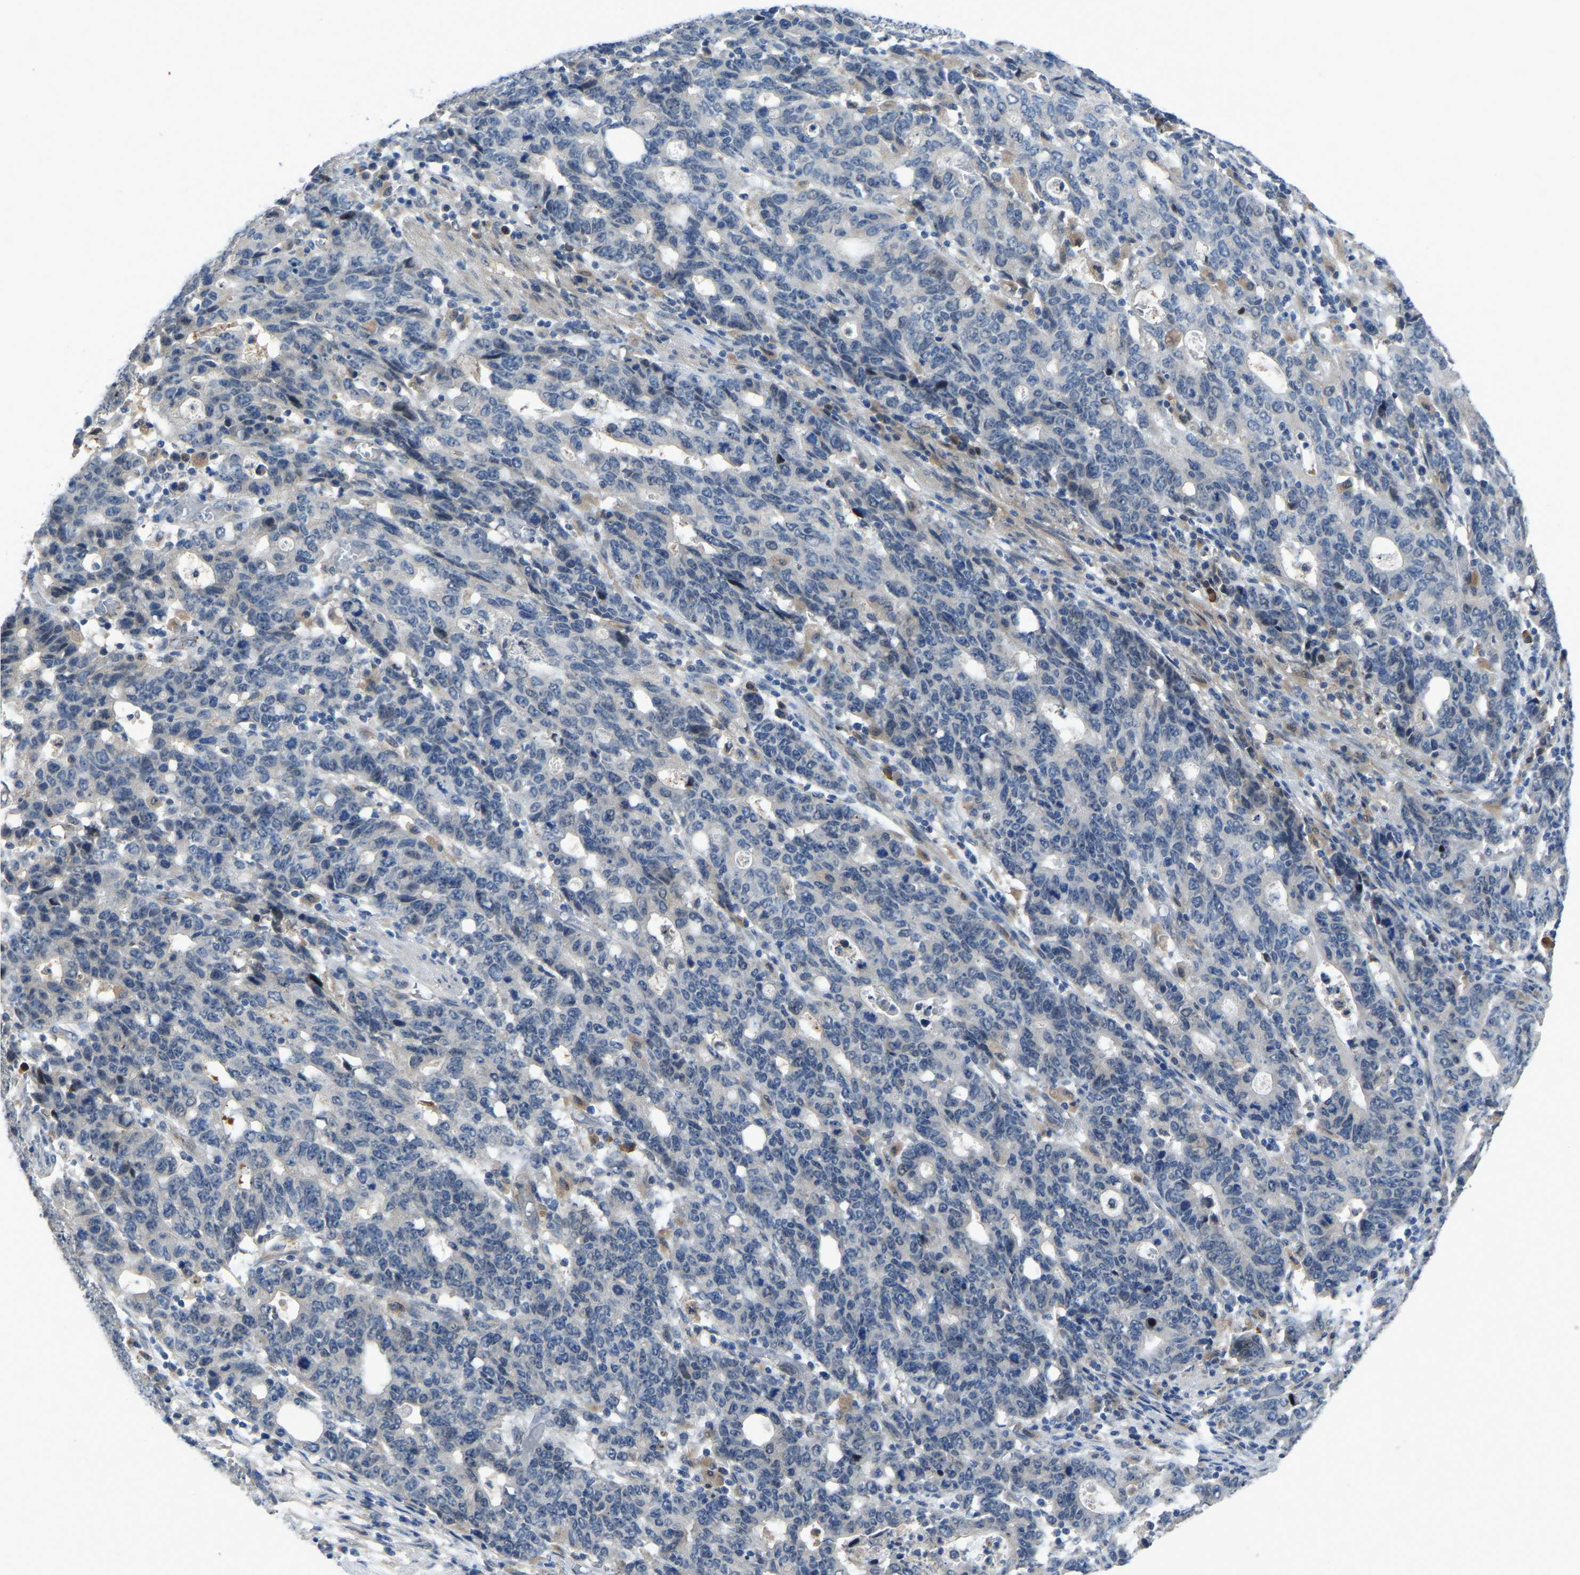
{"staining": {"intensity": "negative", "quantity": "none", "location": "none"}, "tissue": "stomach cancer", "cell_type": "Tumor cells", "image_type": "cancer", "snomed": [{"axis": "morphology", "description": "Adenocarcinoma, NOS"}, {"axis": "topography", "description": "Stomach, upper"}], "caption": "High magnification brightfield microscopy of stomach cancer stained with DAB (3,3'-diaminobenzidine) (brown) and counterstained with hematoxylin (blue): tumor cells show no significant staining.", "gene": "FHIT", "patient": {"sex": "male", "age": 69}}